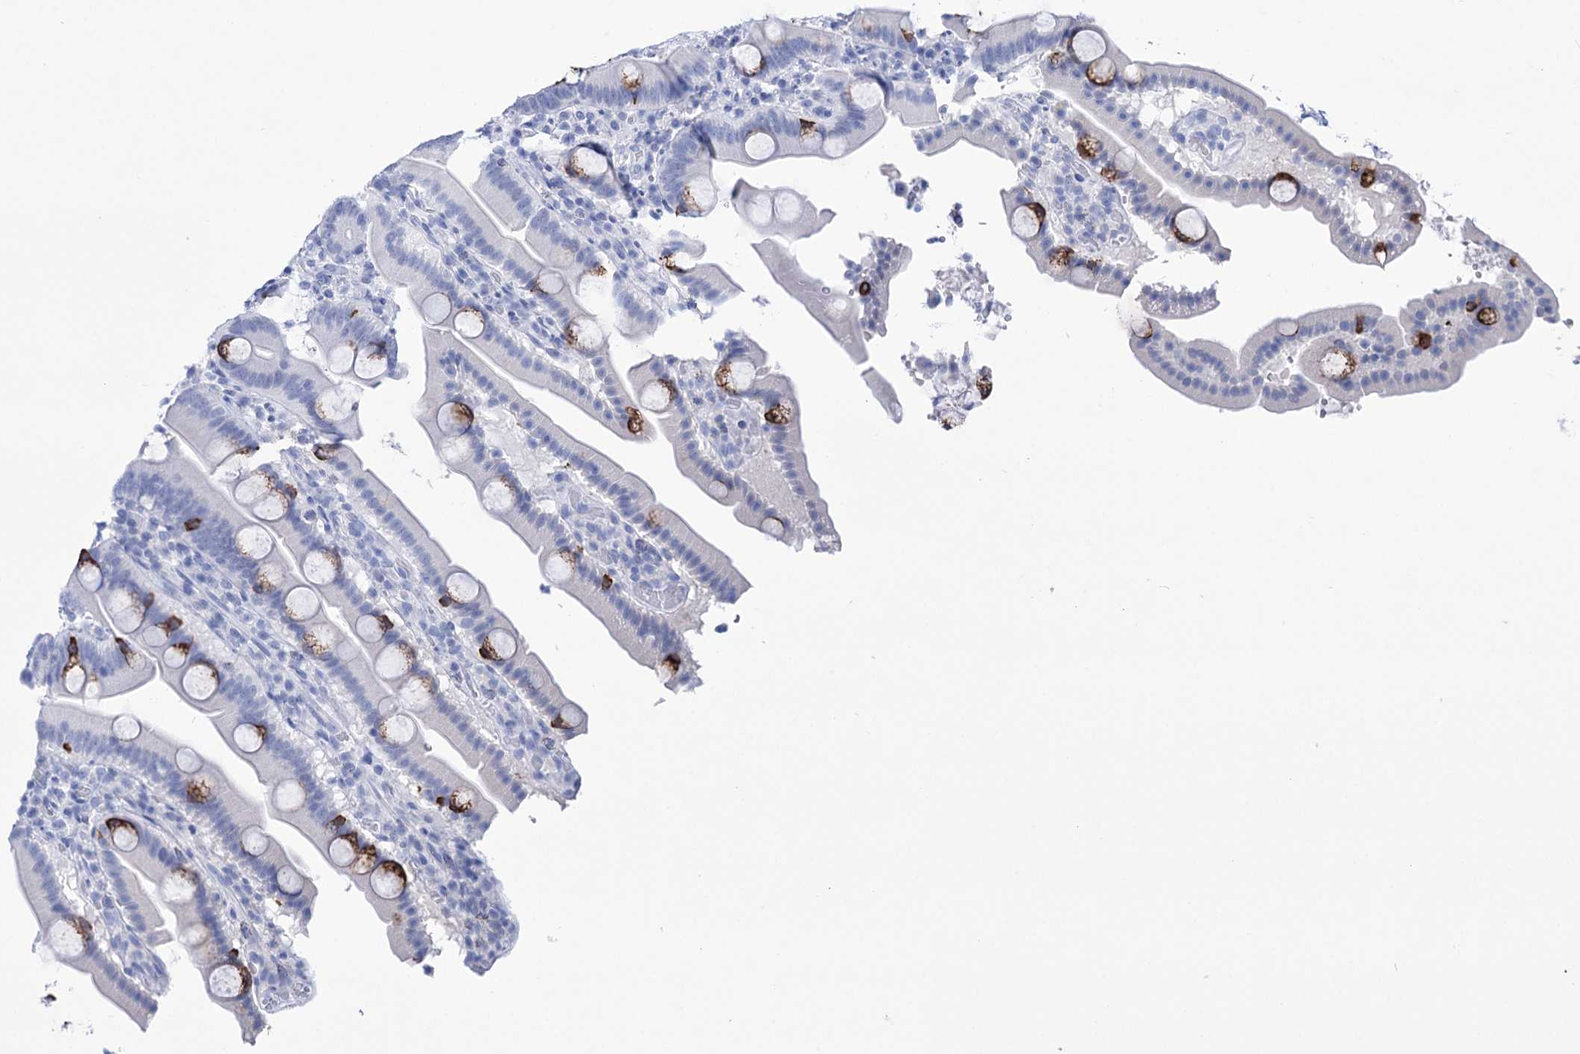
{"staining": {"intensity": "strong", "quantity": "<25%", "location": "cytoplasmic/membranous"}, "tissue": "duodenum", "cell_type": "Glandular cells", "image_type": "normal", "snomed": [{"axis": "morphology", "description": "Normal tissue, NOS"}, {"axis": "topography", "description": "Duodenum"}], "caption": "An immunohistochemistry (IHC) image of unremarkable tissue is shown. Protein staining in brown highlights strong cytoplasmic/membranous positivity in duodenum within glandular cells.", "gene": "FBXW12", "patient": {"sex": "male", "age": 55}}